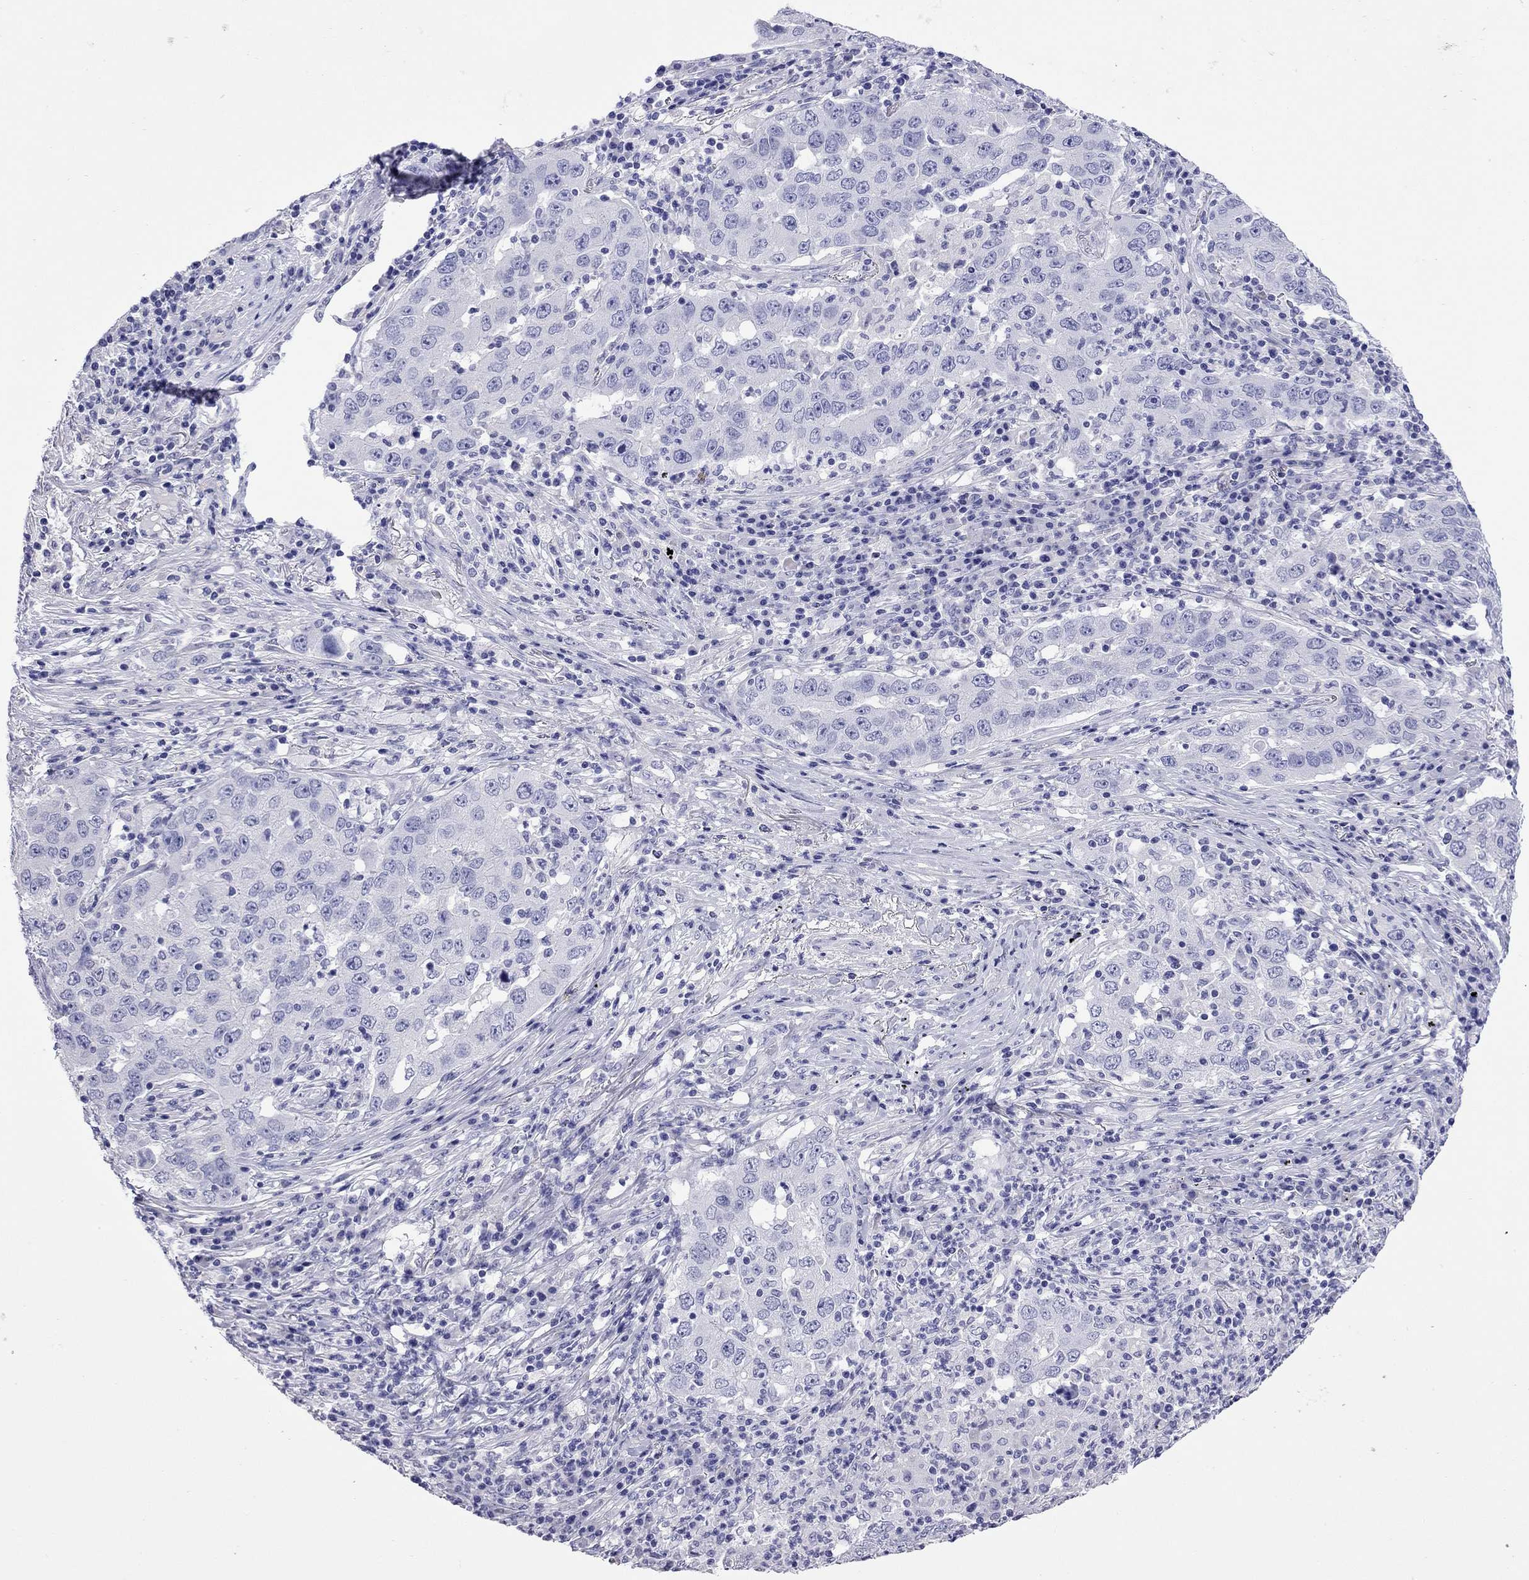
{"staining": {"intensity": "negative", "quantity": "none", "location": "none"}, "tissue": "lung cancer", "cell_type": "Tumor cells", "image_type": "cancer", "snomed": [{"axis": "morphology", "description": "Adenocarcinoma, NOS"}, {"axis": "topography", "description": "Lung"}], "caption": "Protein analysis of lung adenocarcinoma displays no significant expression in tumor cells.", "gene": "KIAA2012", "patient": {"sex": "male", "age": 73}}